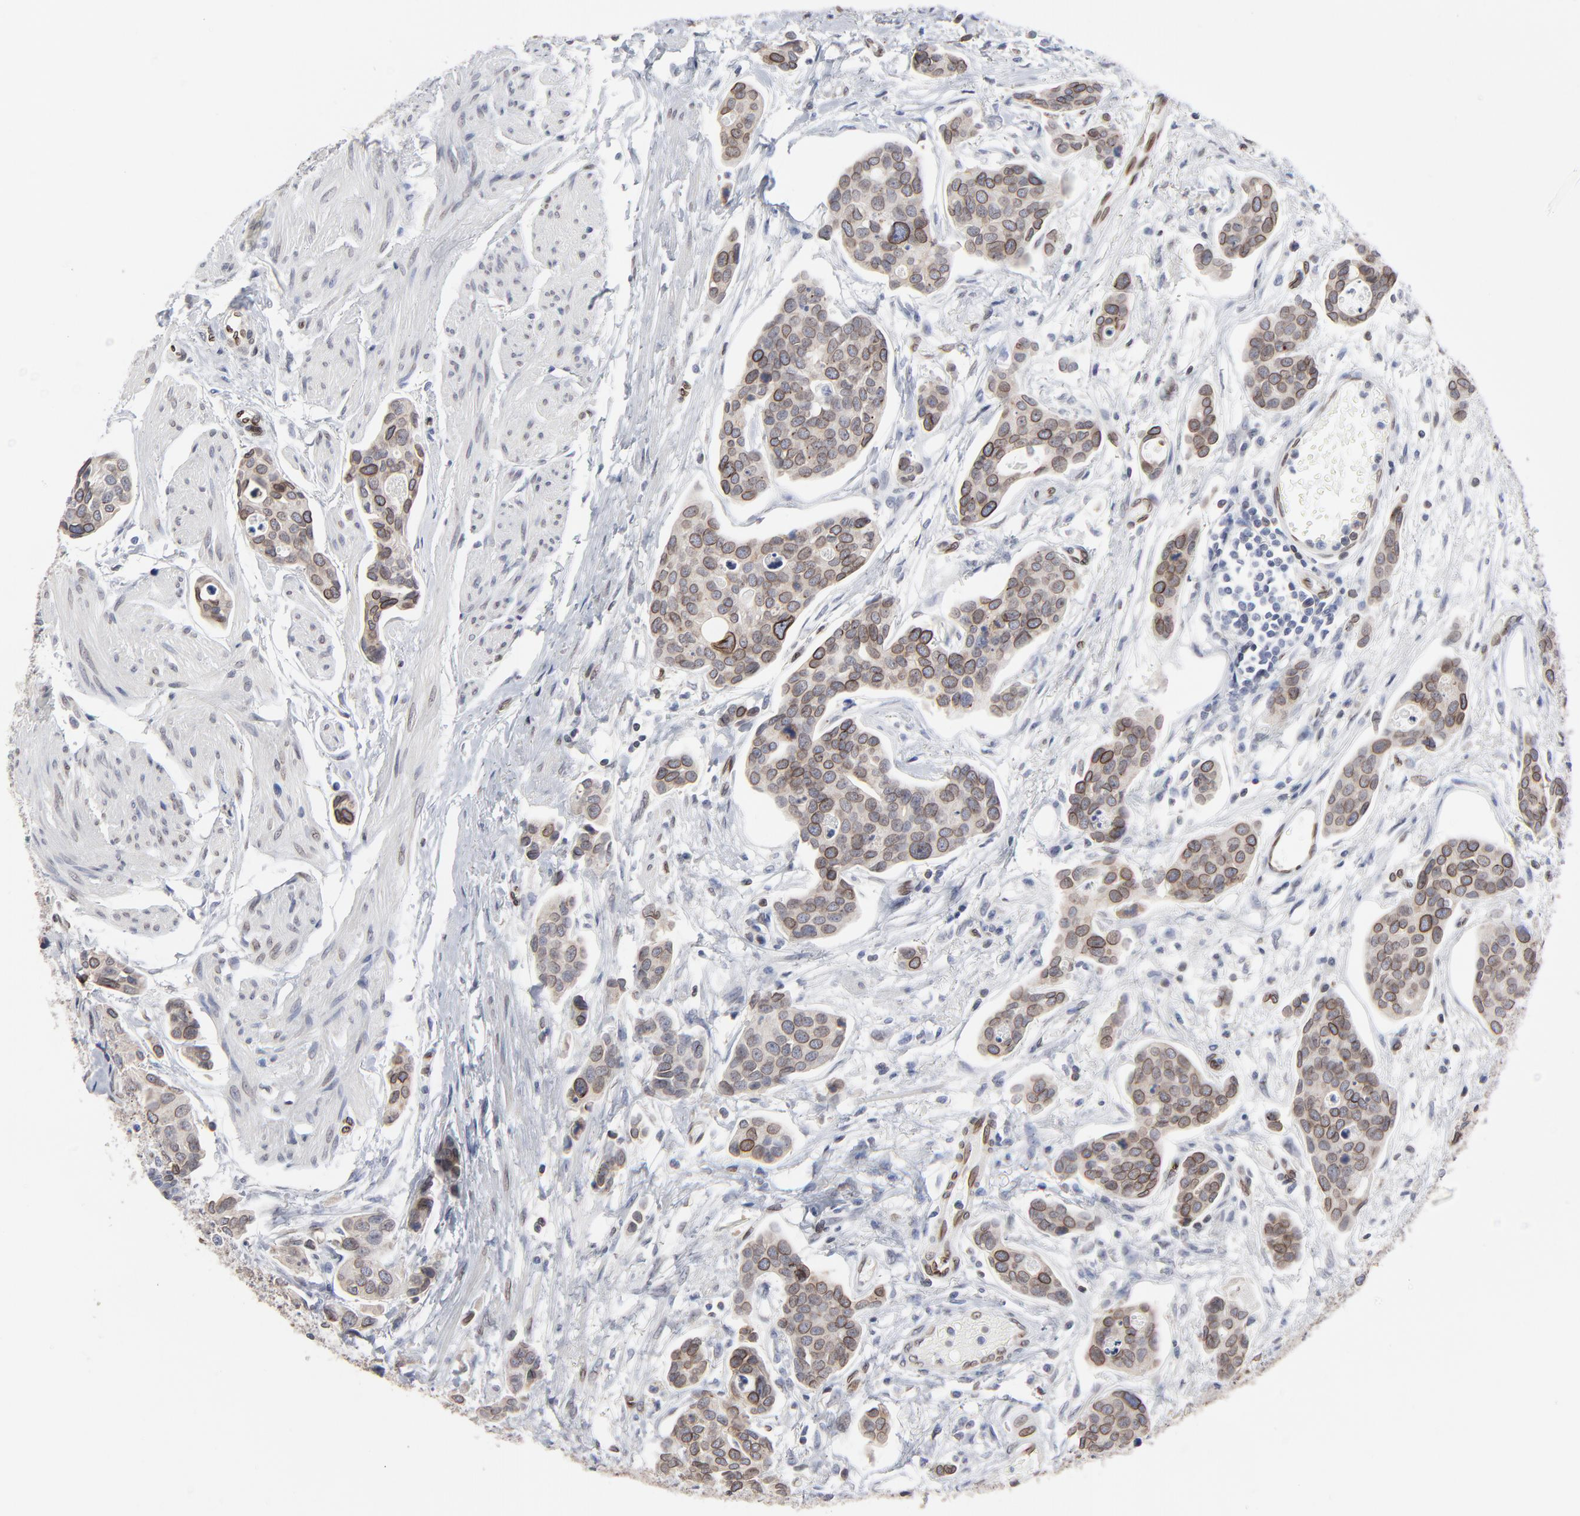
{"staining": {"intensity": "moderate", "quantity": ">75%", "location": "cytoplasmic/membranous,nuclear"}, "tissue": "urothelial cancer", "cell_type": "Tumor cells", "image_type": "cancer", "snomed": [{"axis": "morphology", "description": "Urothelial carcinoma, High grade"}, {"axis": "topography", "description": "Urinary bladder"}], "caption": "Immunohistochemical staining of urothelial cancer shows medium levels of moderate cytoplasmic/membranous and nuclear protein staining in about >75% of tumor cells. Nuclei are stained in blue.", "gene": "SYNE2", "patient": {"sex": "male", "age": 78}}